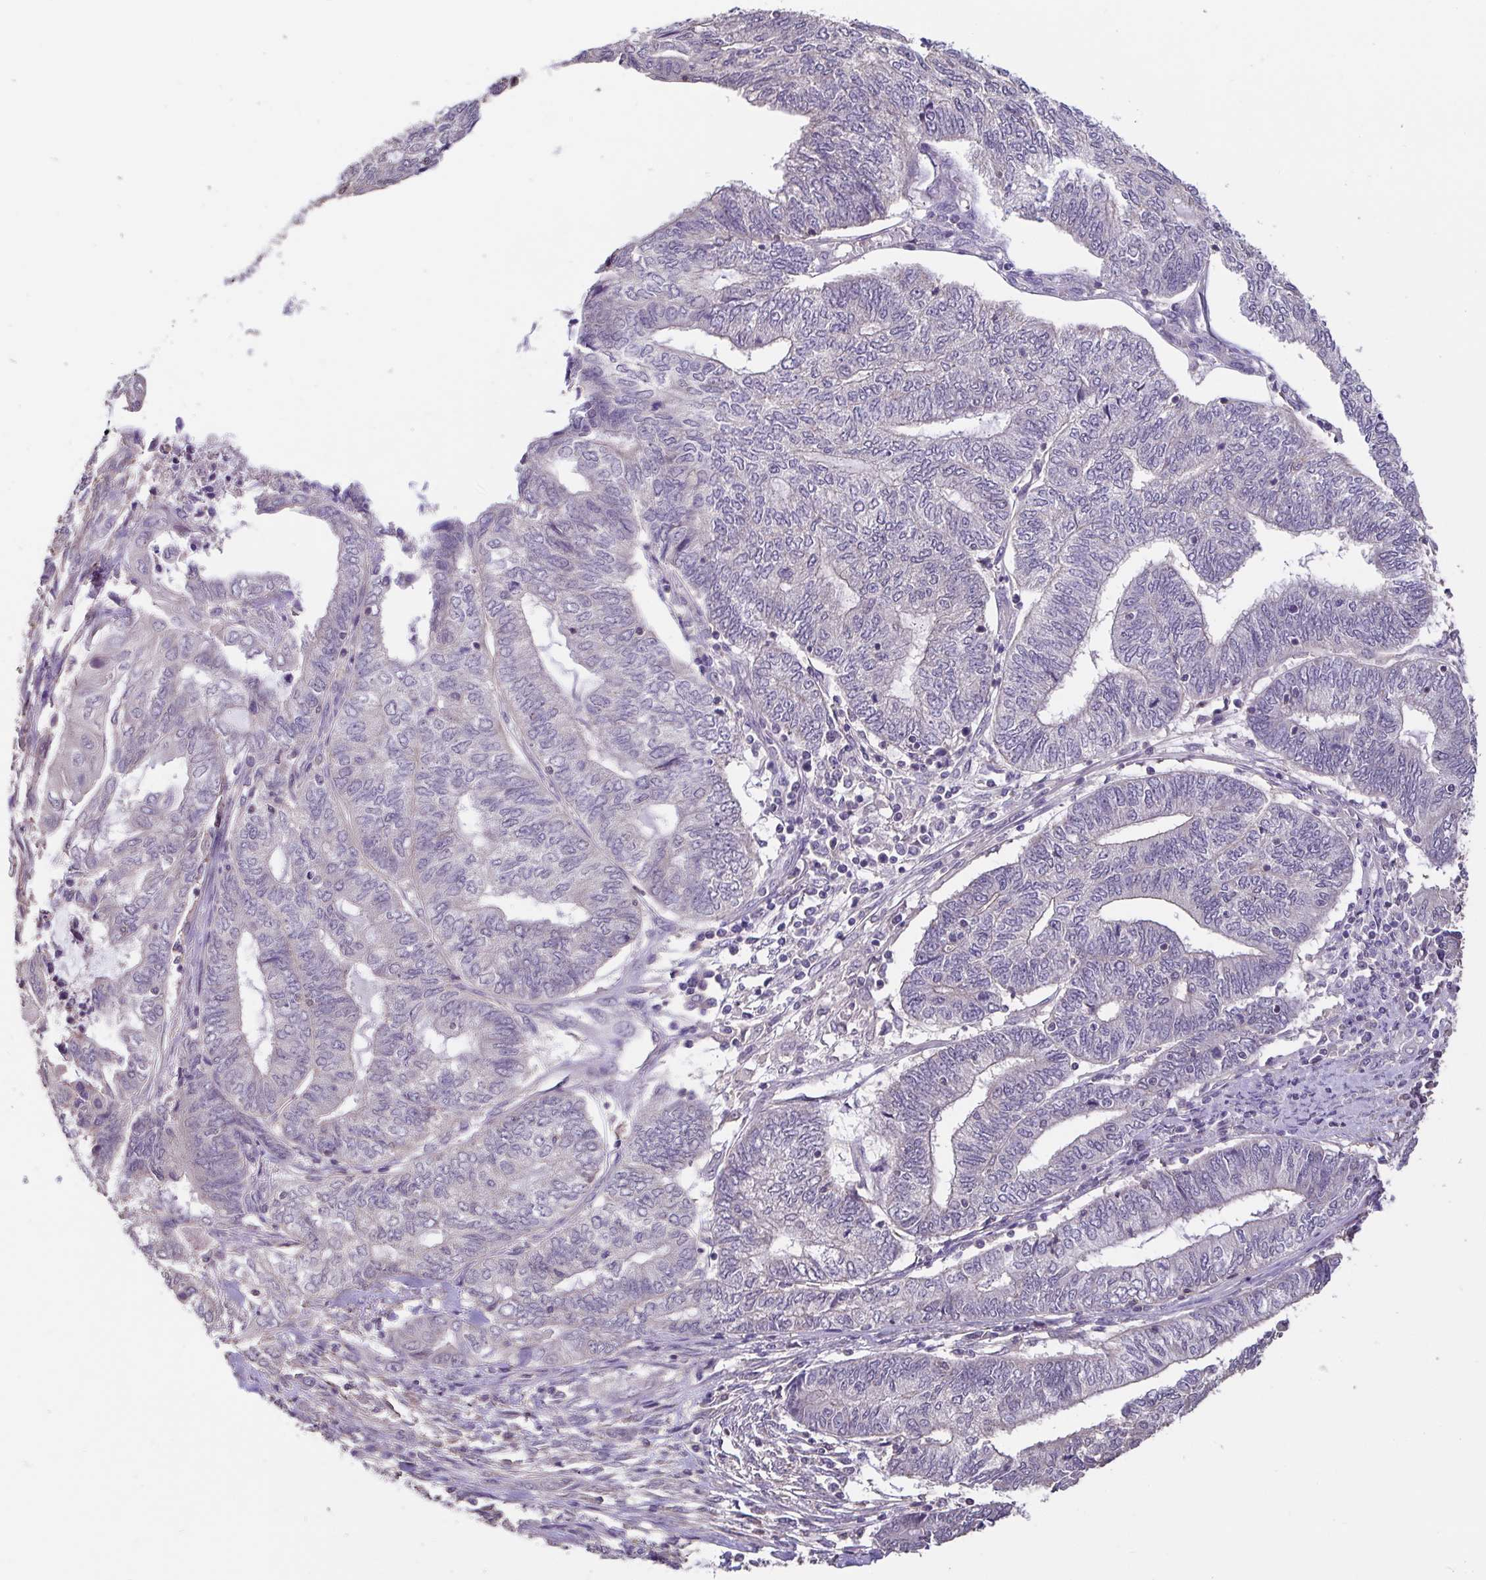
{"staining": {"intensity": "negative", "quantity": "none", "location": "none"}, "tissue": "endometrial cancer", "cell_type": "Tumor cells", "image_type": "cancer", "snomed": [{"axis": "morphology", "description": "Adenocarcinoma, NOS"}, {"axis": "topography", "description": "Uterus"}, {"axis": "topography", "description": "Endometrium"}], "caption": "This is a histopathology image of immunohistochemistry (IHC) staining of endometrial cancer, which shows no positivity in tumor cells.", "gene": "ACTRT2", "patient": {"sex": "female", "age": 70}}